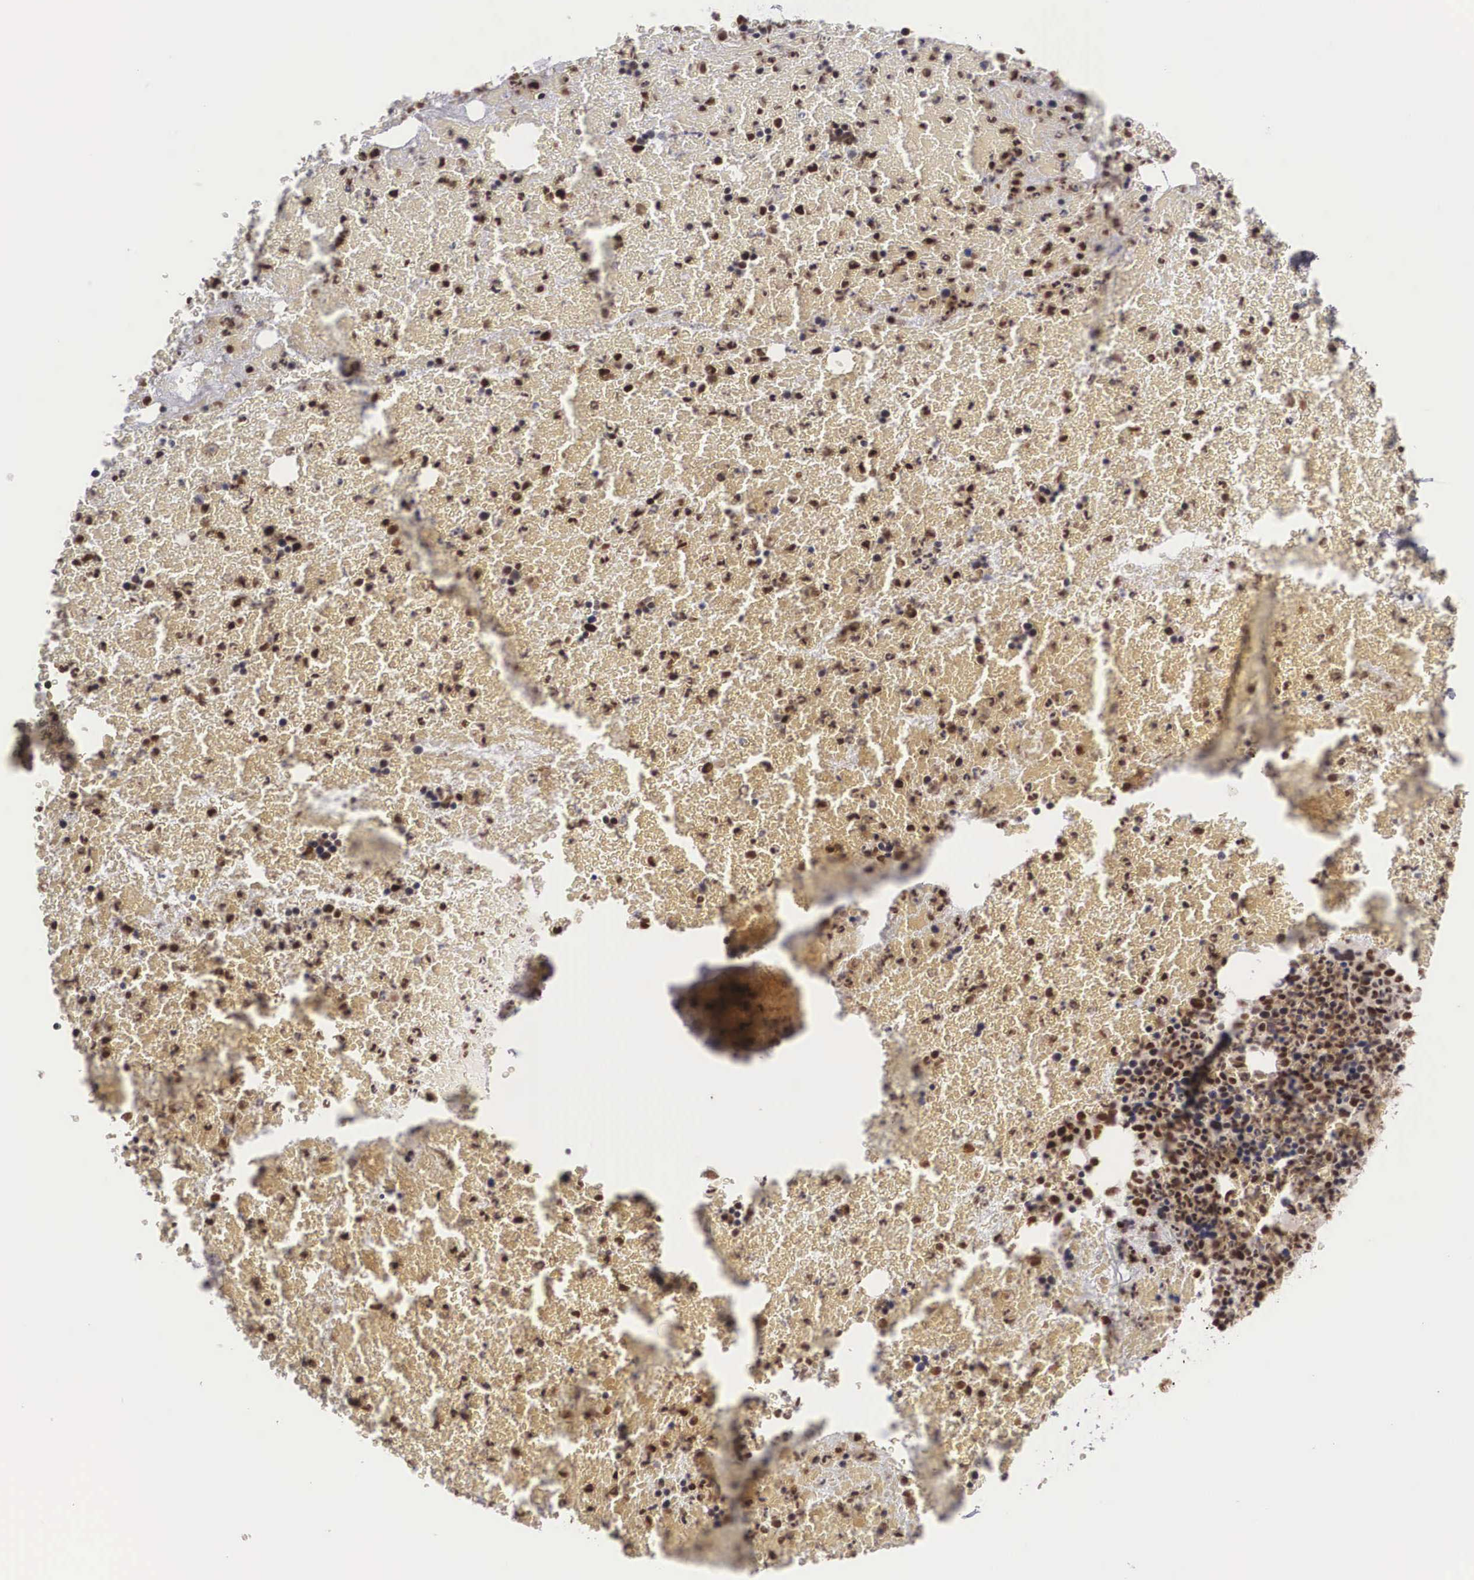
{"staining": {"intensity": "strong", "quantity": ">75%", "location": "nuclear"}, "tissue": "bone marrow", "cell_type": "Hematopoietic cells", "image_type": "normal", "snomed": [{"axis": "morphology", "description": "Normal tissue, NOS"}, {"axis": "topography", "description": "Bone marrow"}], "caption": "A brown stain highlights strong nuclear staining of a protein in hematopoietic cells of normal human bone marrow. Immunohistochemistry (ihc) stains the protein of interest in brown and the nuclei are stained blue.", "gene": "HTATSF1", "patient": {"sex": "female", "age": 53}}